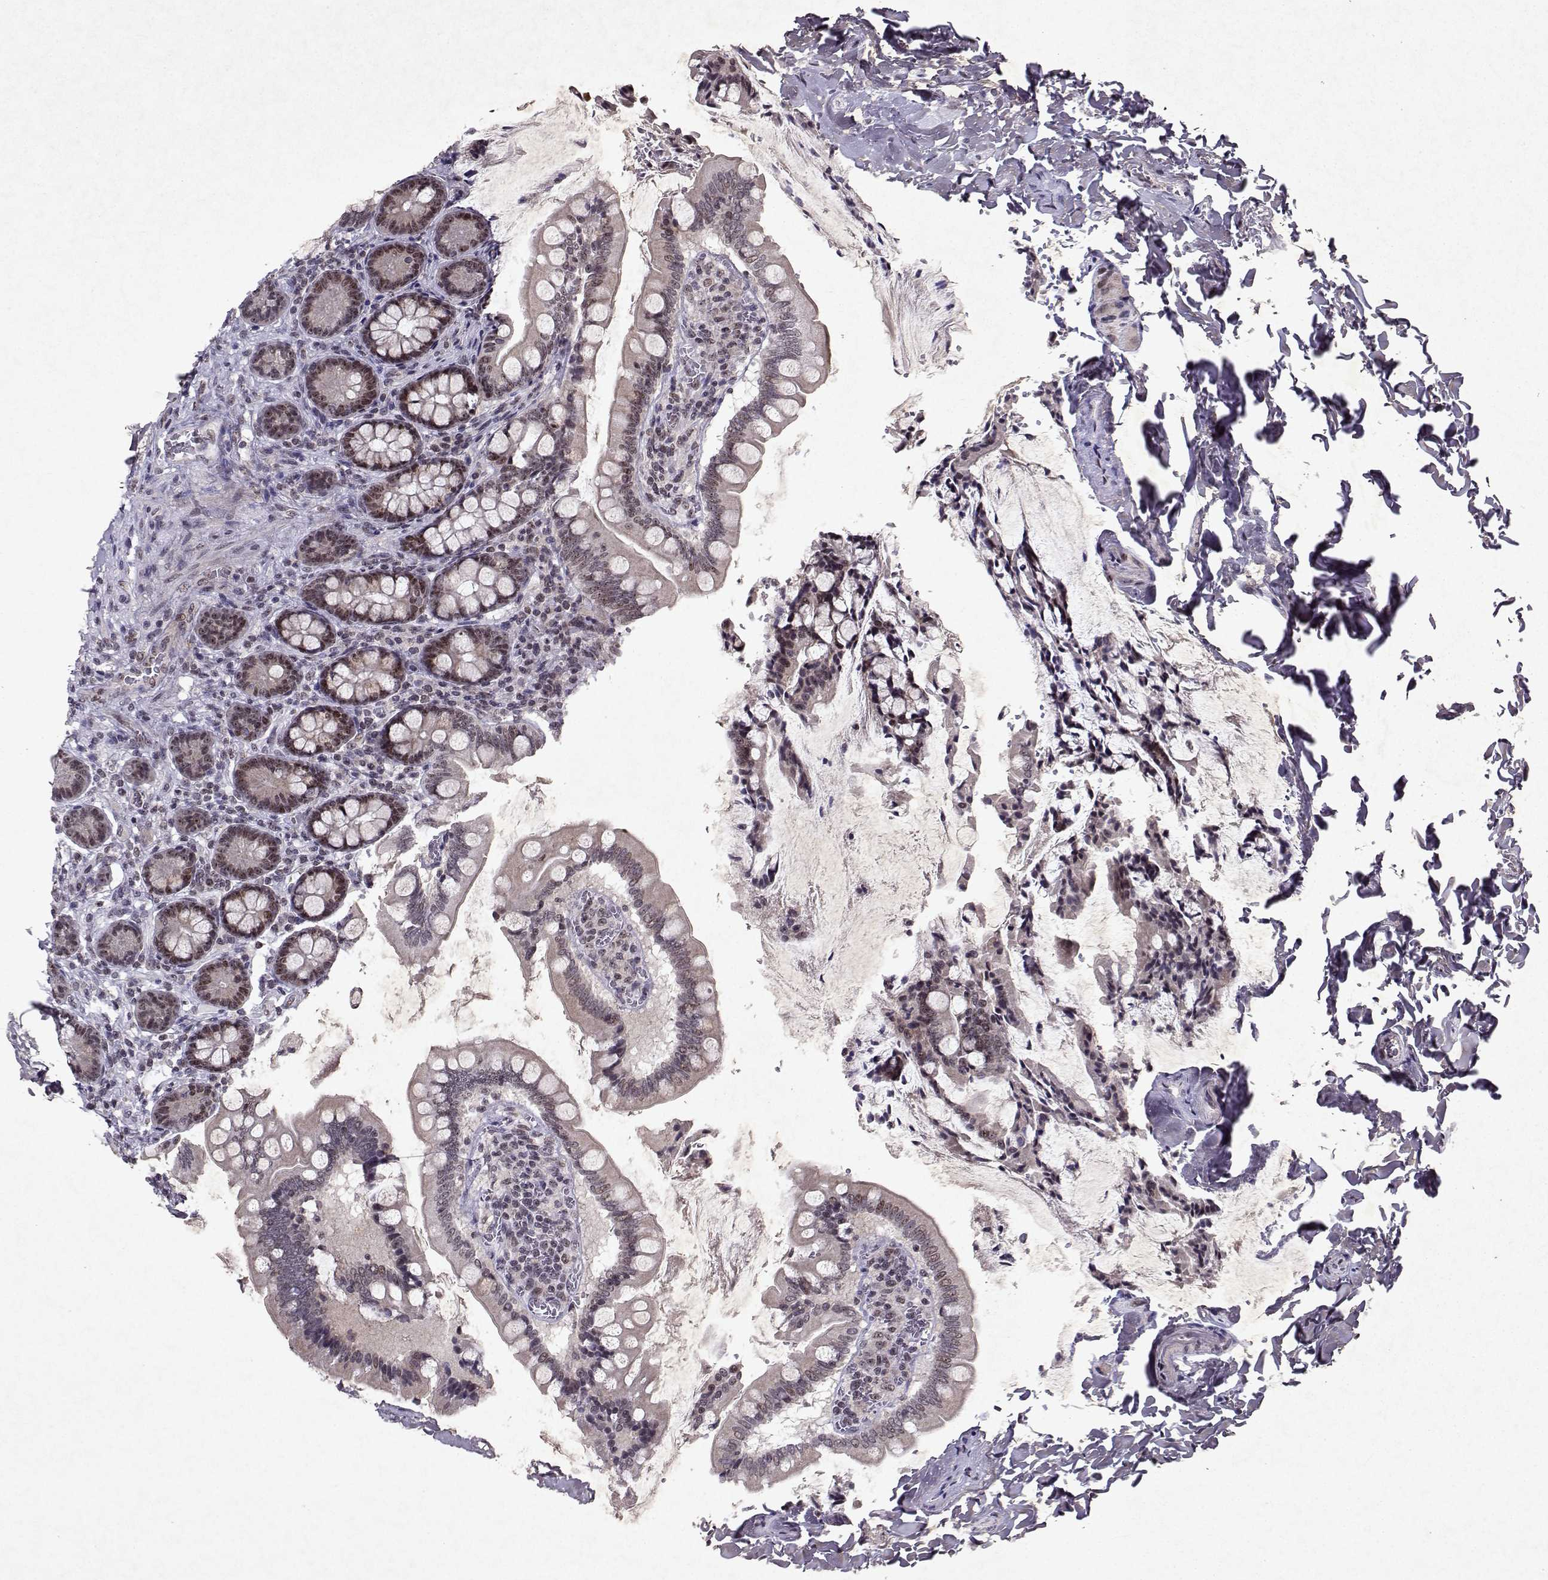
{"staining": {"intensity": "moderate", "quantity": "<25%", "location": "nuclear"}, "tissue": "small intestine", "cell_type": "Glandular cells", "image_type": "normal", "snomed": [{"axis": "morphology", "description": "Normal tissue, NOS"}, {"axis": "topography", "description": "Small intestine"}], "caption": "Immunohistochemistry (IHC) of benign small intestine displays low levels of moderate nuclear staining in approximately <25% of glandular cells.", "gene": "DDX56", "patient": {"sex": "female", "age": 56}}